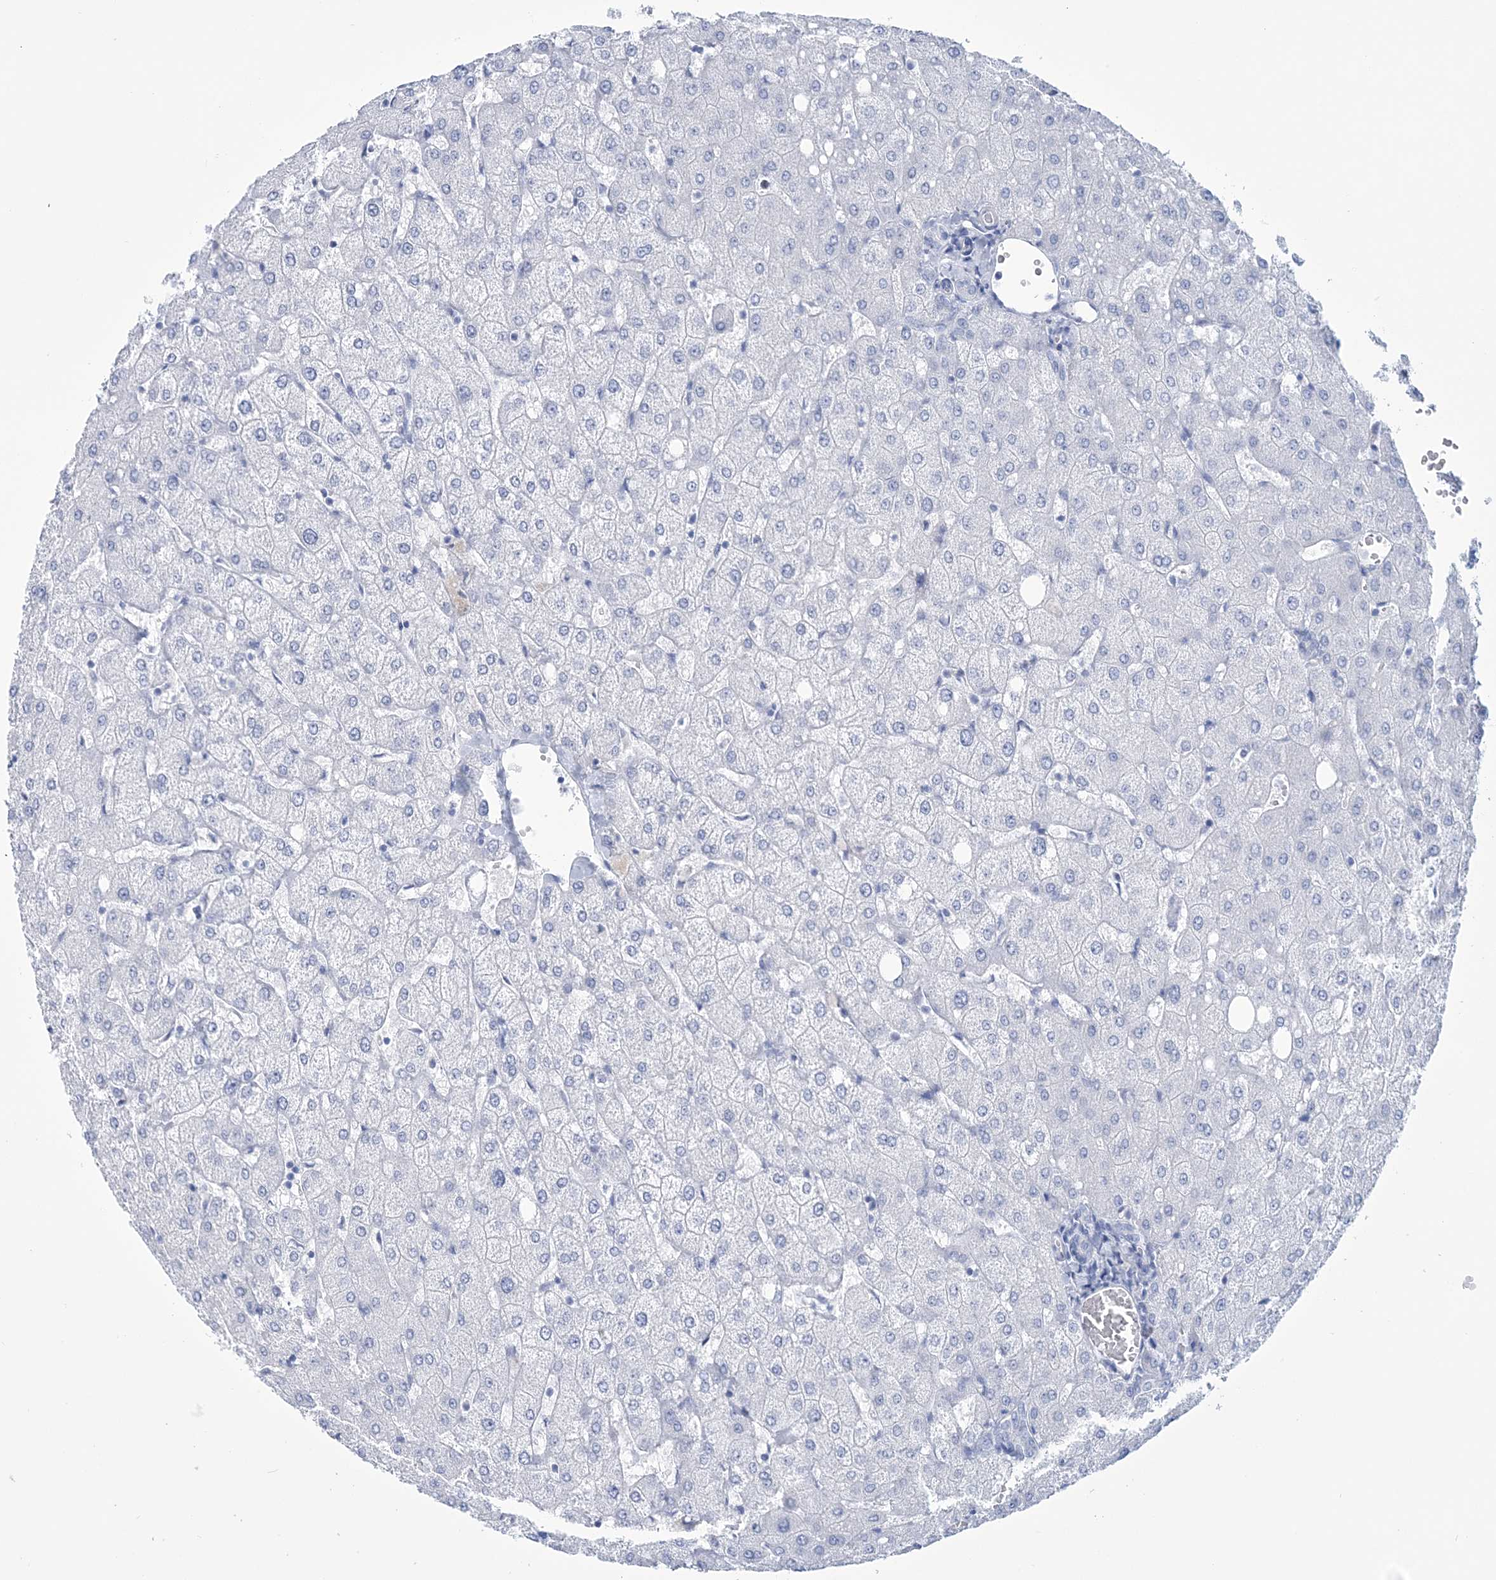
{"staining": {"intensity": "negative", "quantity": "none", "location": "none"}, "tissue": "liver", "cell_type": "Cholangiocytes", "image_type": "normal", "snomed": [{"axis": "morphology", "description": "Normal tissue, NOS"}, {"axis": "topography", "description": "Liver"}], "caption": "Unremarkable liver was stained to show a protein in brown. There is no significant expression in cholangiocytes. (DAB (3,3'-diaminobenzidine) immunohistochemistry with hematoxylin counter stain).", "gene": "DPCD", "patient": {"sex": "female", "age": 54}}